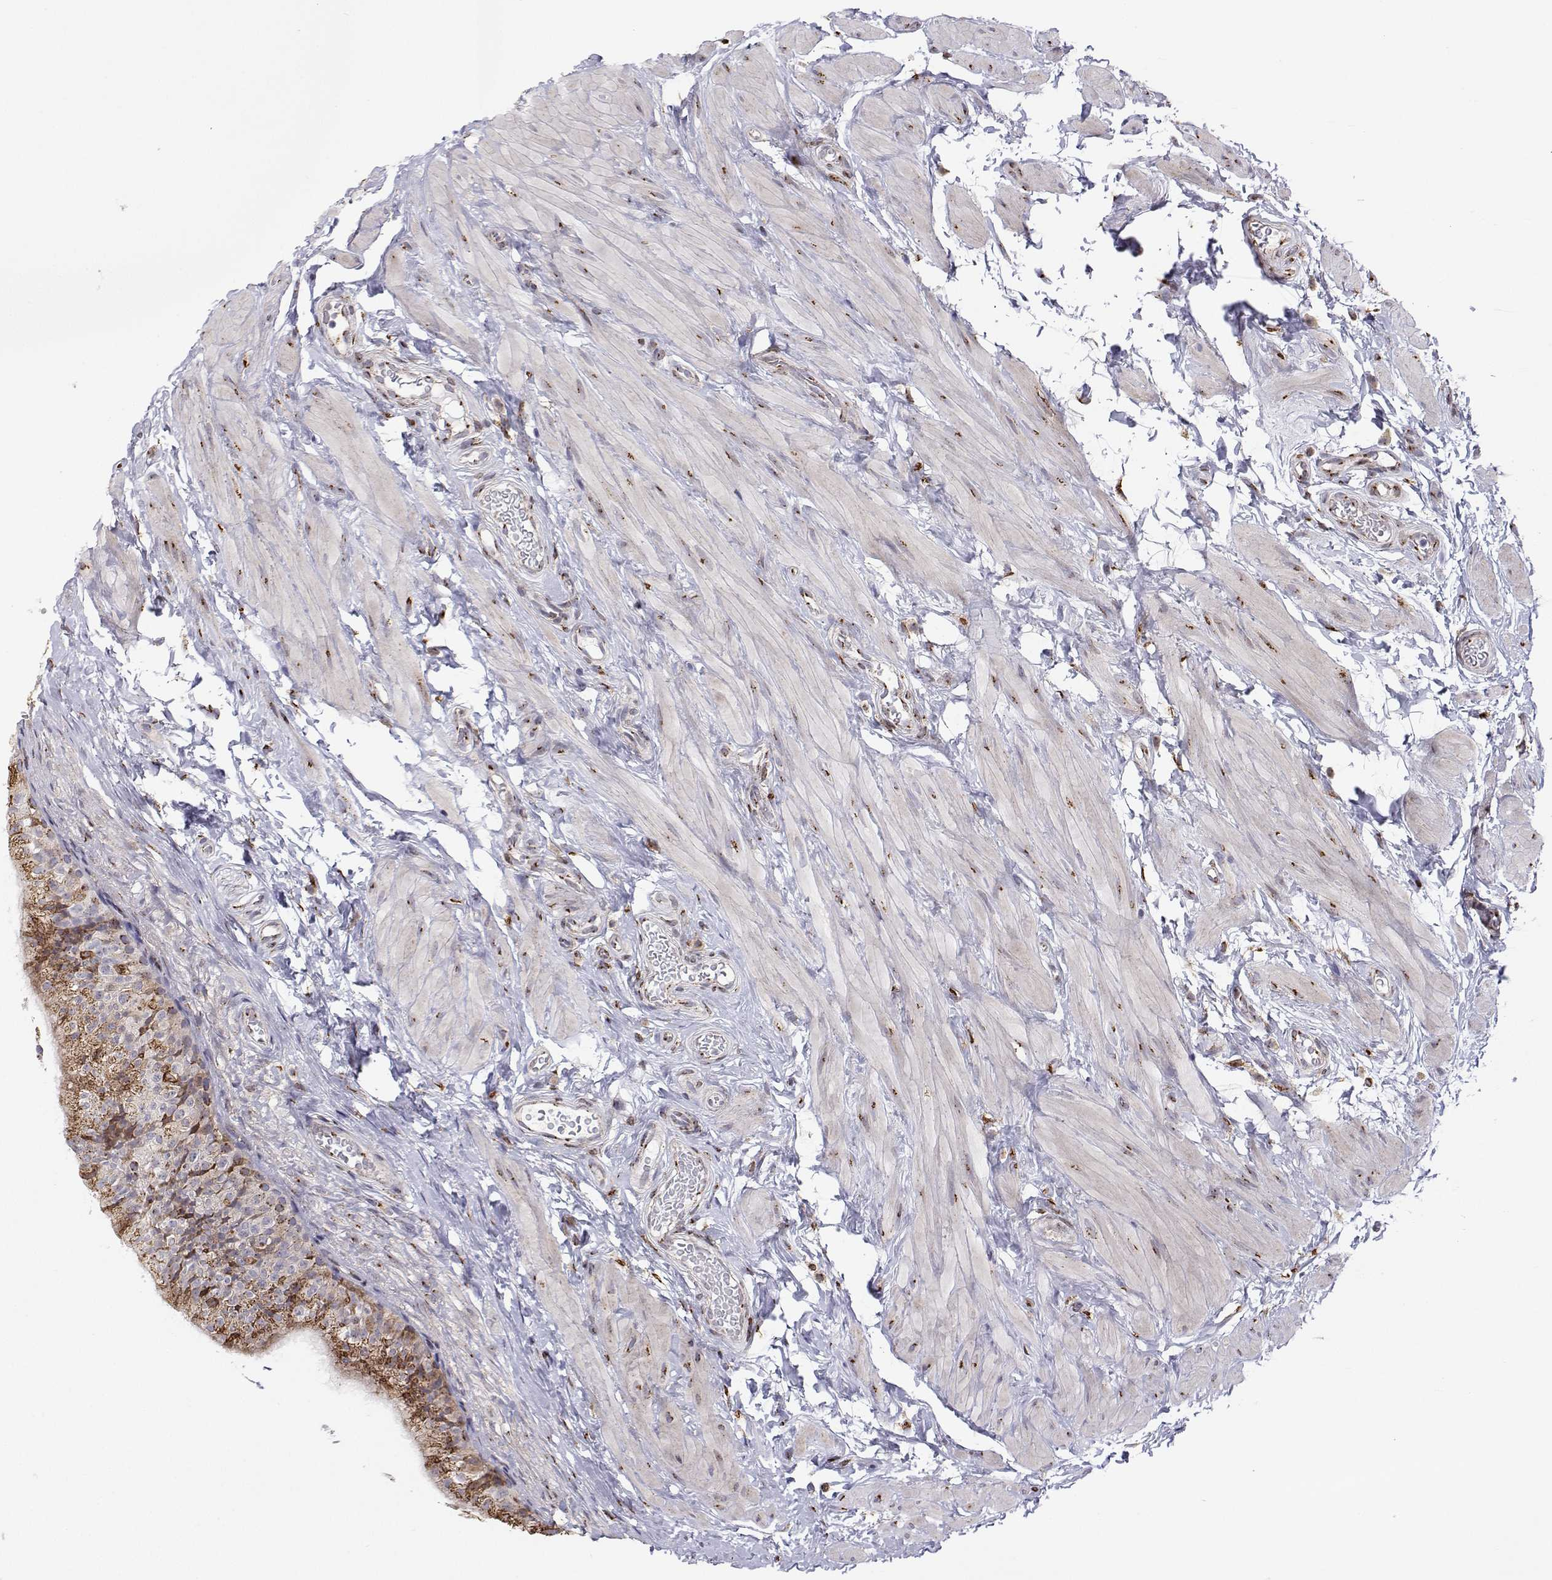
{"staining": {"intensity": "moderate", "quantity": ">75%", "location": "cytoplasmic/membranous"}, "tissue": "epididymis", "cell_type": "Glandular cells", "image_type": "normal", "snomed": [{"axis": "morphology", "description": "Normal tissue, NOS"}, {"axis": "topography", "description": "Epididymis, spermatic cord, NOS"}, {"axis": "topography", "description": "Epididymis"}, {"axis": "topography", "description": "Peripheral nerve tissue"}], "caption": "Normal epididymis exhibits moderate cytoplasmic/membranous expression in about >75% of glandular cells, visualized by immunohistochemistry. The protein of interest is stained brown, and the nuclei are stained in blue (DAB (3,3'-diaminobenzidine) IHC with brightfield microscopy, high magnification).", "gene": "STARD13", "patient": {"sex": "male", "age": 29}}